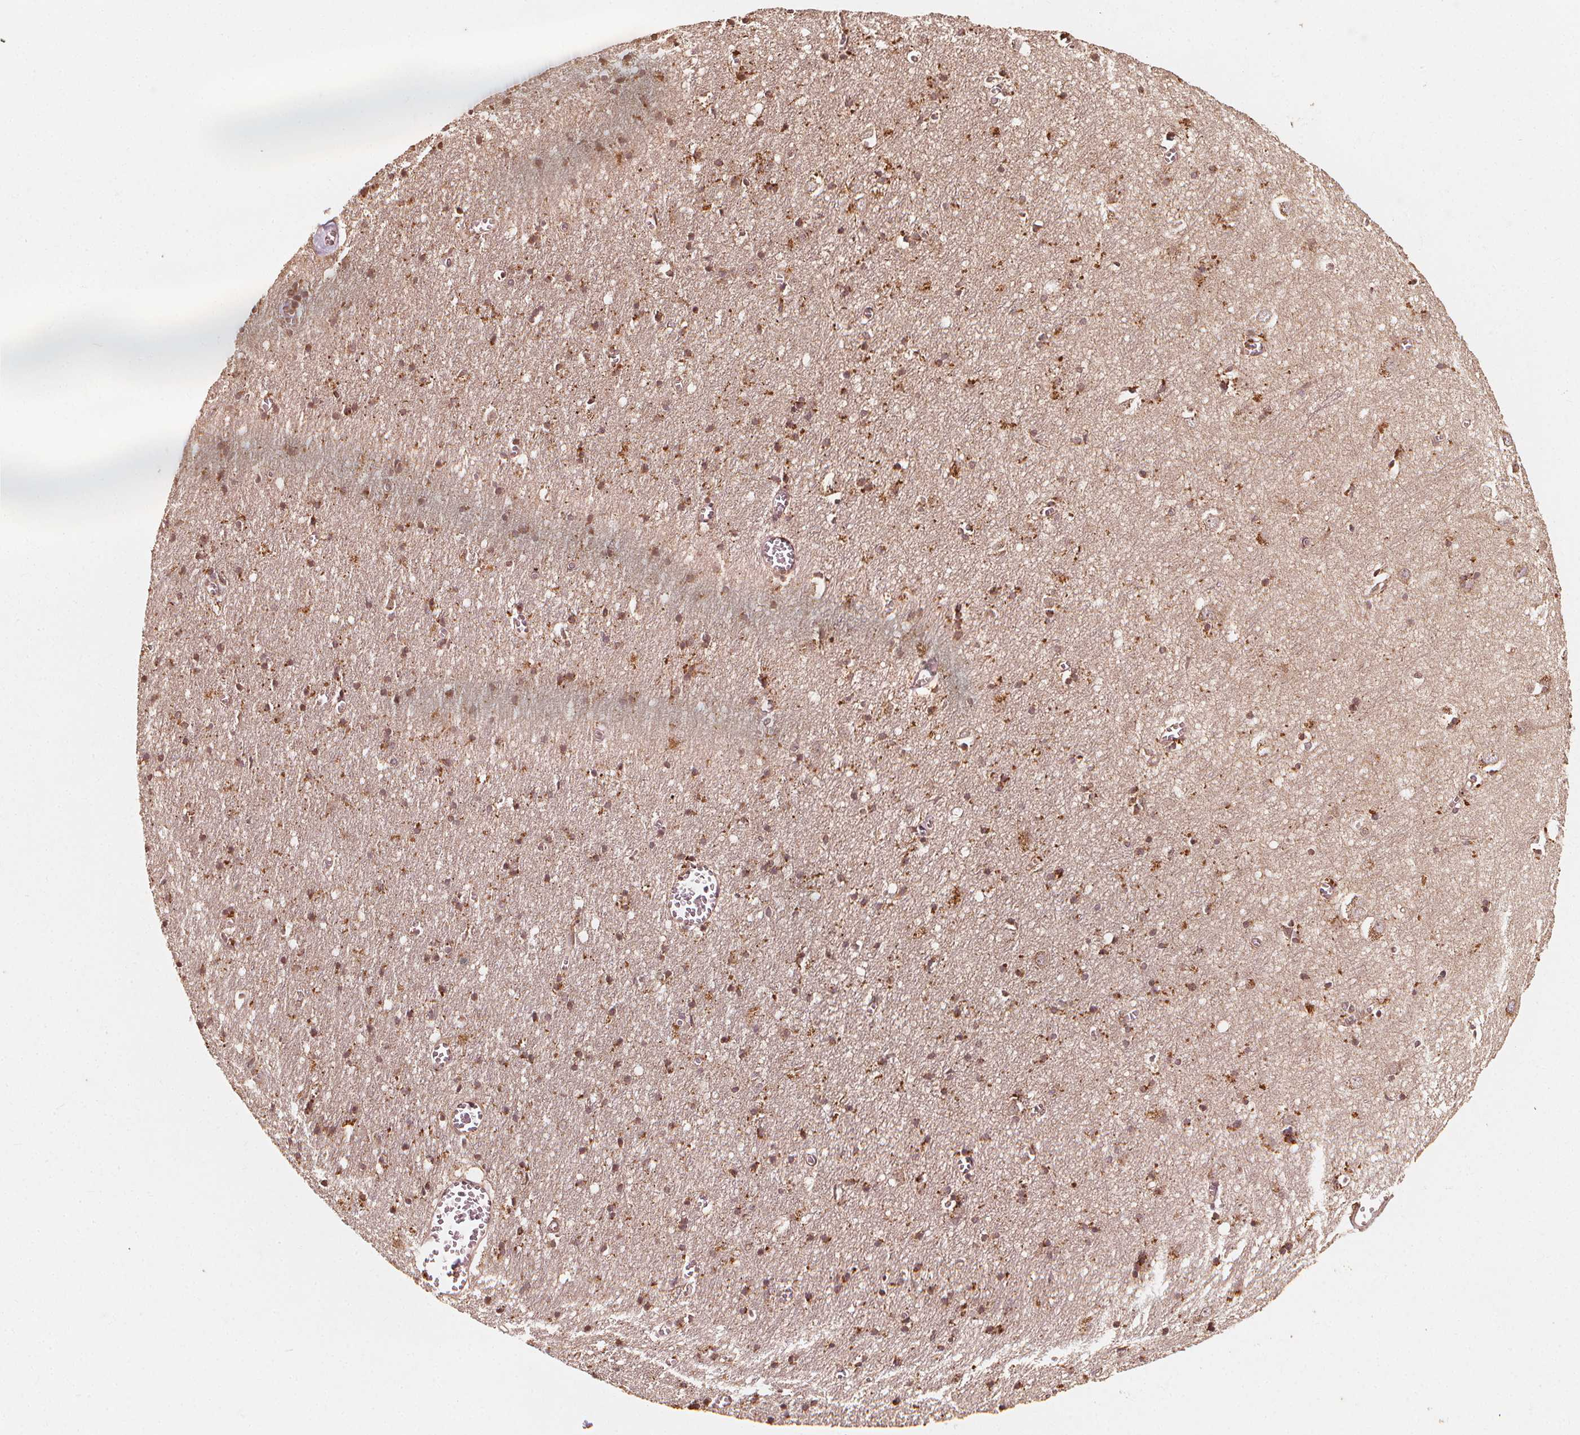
{"staining": {"intensity": "weak", "quantity": ">75%", "location": "cytoplasmic/membranous"}, "tissue": "cerebral cortex", "cell_type": "Endothelial cells", "image_type": "normal", "snomed": [{"axis": "morphology", "description": "Normal tissue, NOS"}, {"axis": "topography", "description": "Cerebral cortex"}], "caption": "Cerebral cortex stained with immunohistochemistry shows weak cytoplasmic/membranous positivity in approximately >75% of endothelial cells.", "gene": "NPC1", "patient": {"sex": "male", "age": 70}}